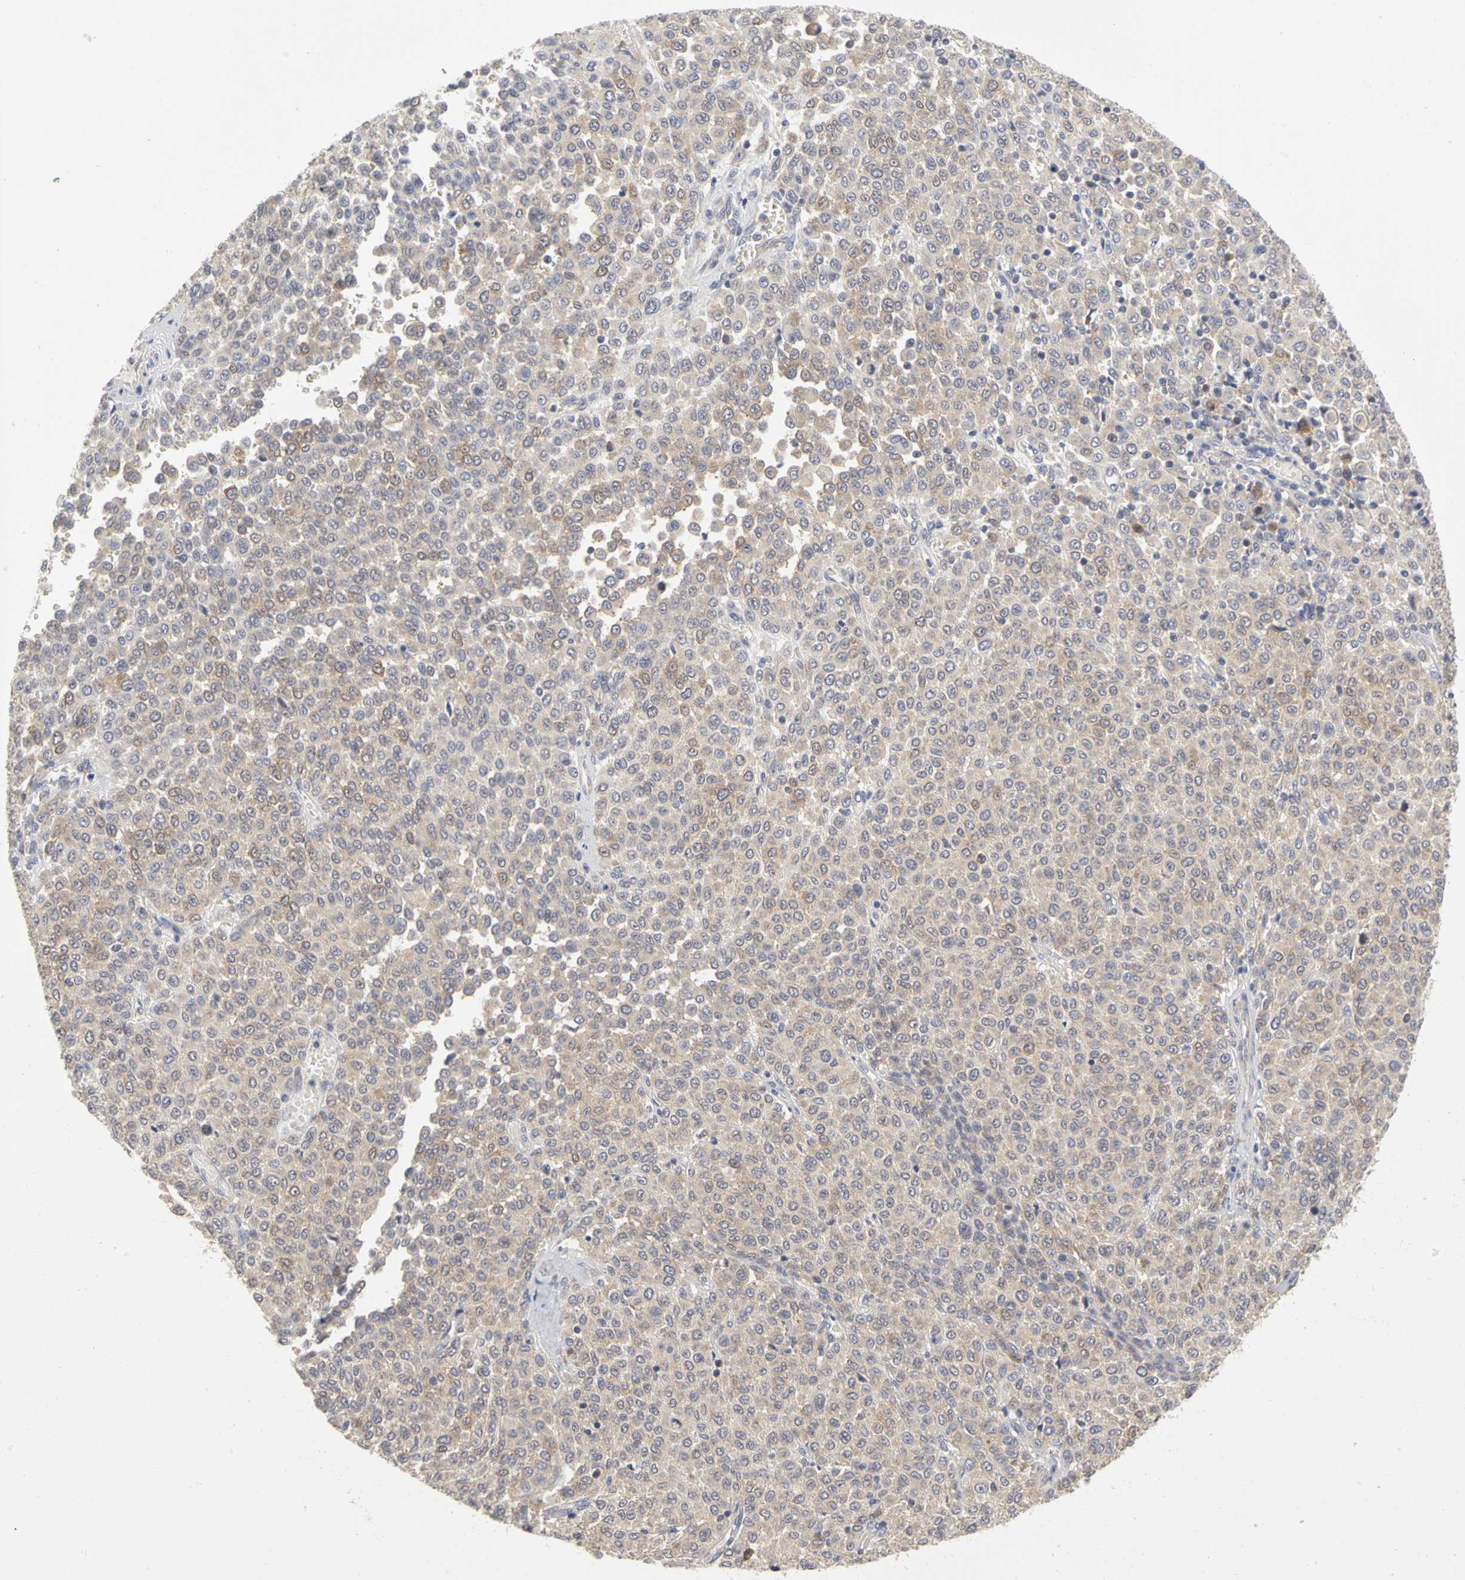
{"staining": {"intensity": "weak", "quantity": ">75%", "location": "cytoplasmic/membranous"}, "tissue": "melanoma", "cell_type": "Tumor cells", "image_type": "cancer", "snomed": [{"axis": "morphology", "description": "Malignant melanoma, Metastatic site"}, {"axis": "topography", "description": "Pancreas"}], "caption": "Melanoma tissue reveals weak cytoplasmic/membranous staining in approximately >75% of tumor cells (DAB (3,3'-diaminobenzidine) = brown stain, brightfield microscopy at high magnification).", "gene": "IRAK1", "patient": {"sex": "female", "age": 30}}